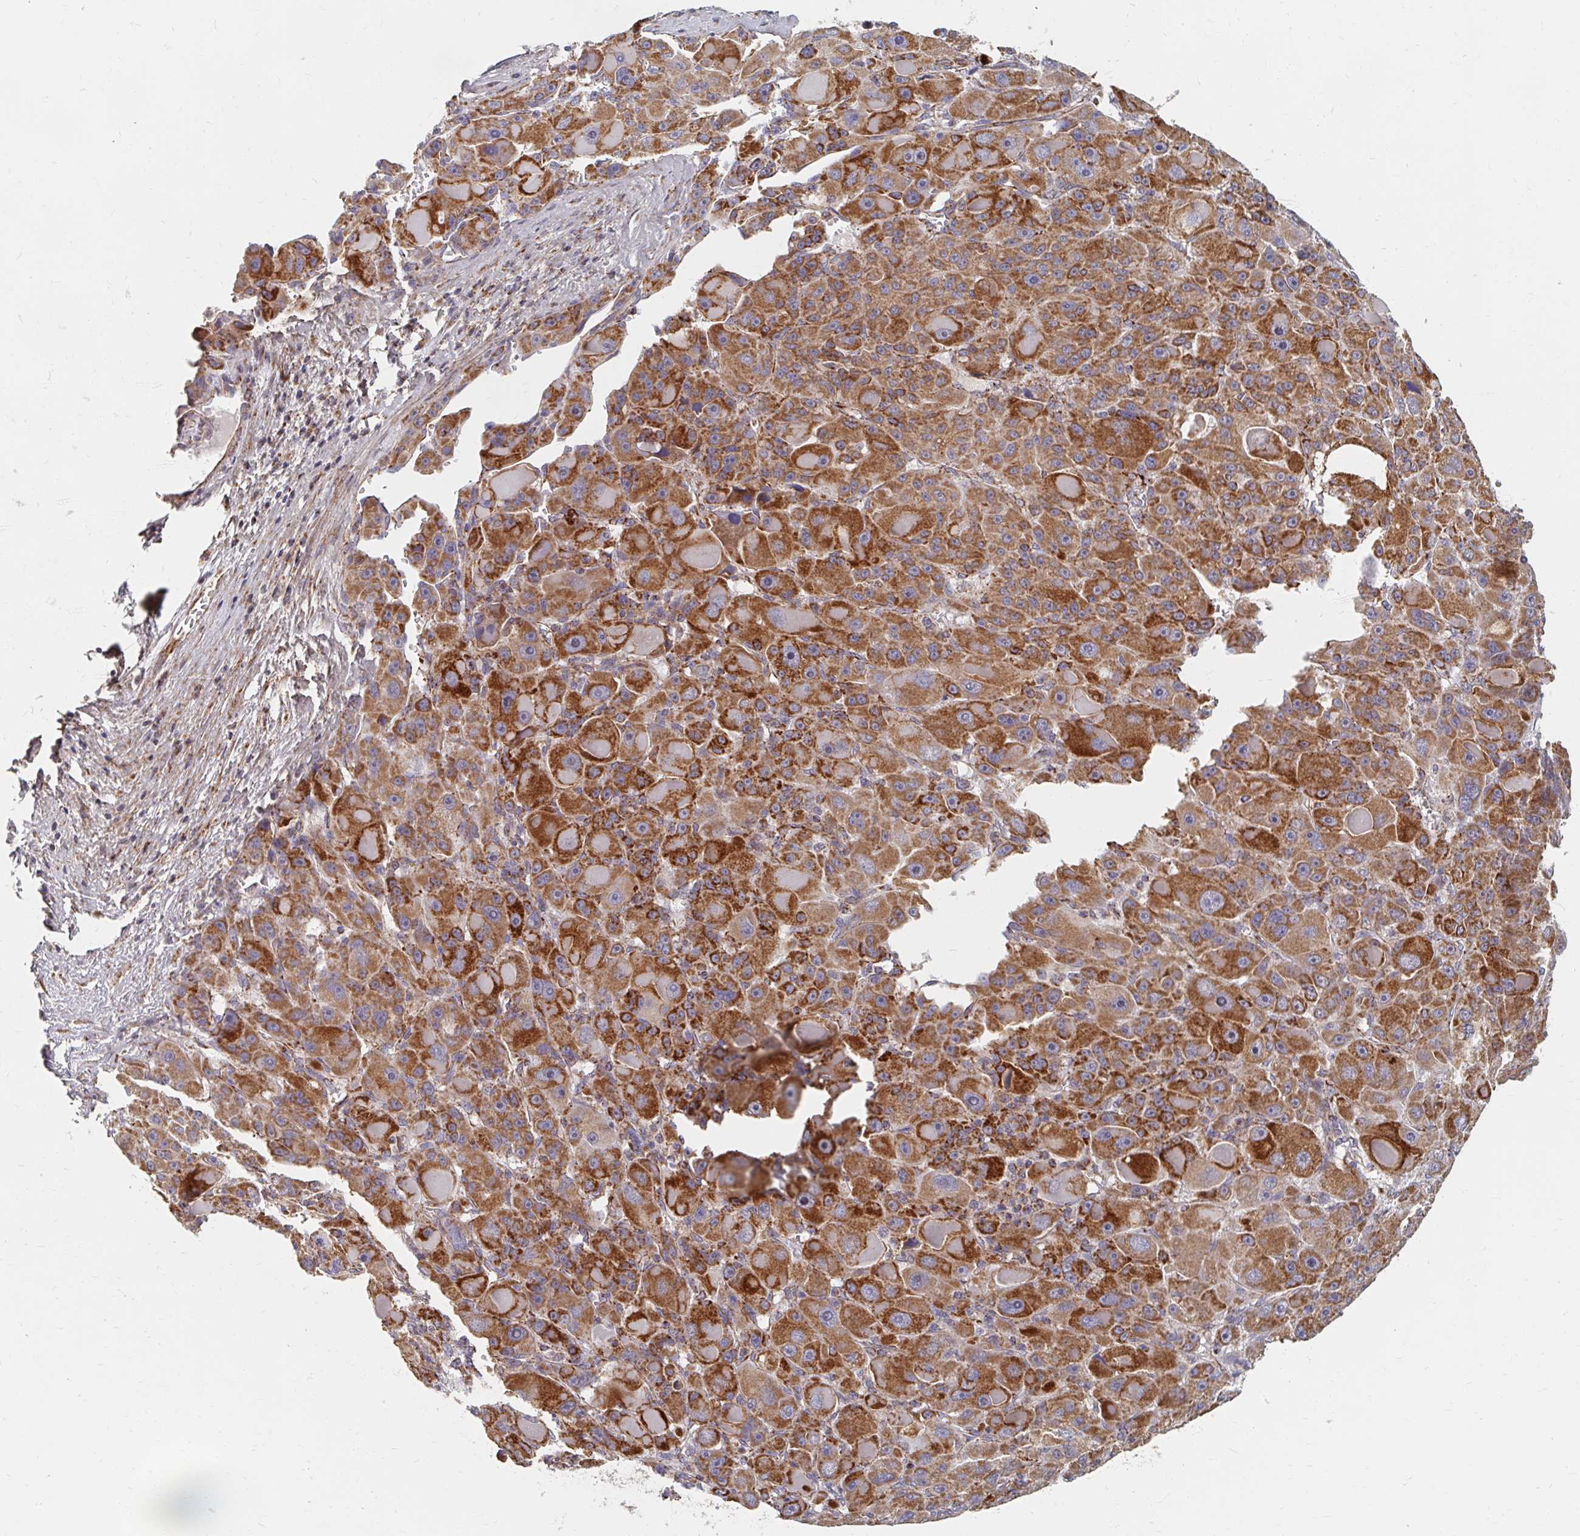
{"staining": {"intensity": "strong", "quantity": ">75%", "location": "cytoplasmic/membranous"}, "tissue": "liver cancer", "cell_type": "Tumor cells", "image_type": "cancer", "snomed": [{"axis": "morphology", "description": "Carcinoma, Hepatocellular, NOS"}, {"axis": "topography", "description": "Liver"}], "caption": "Immunohistochemistry of human liver cancer (hepatocellular carcinoma) reveals high levels of strong cytoplasmic/membranous staining in approximately >75% of tumor cells.", "gene": "MAVS", "patient": {"sex": "male", "age": 76}}